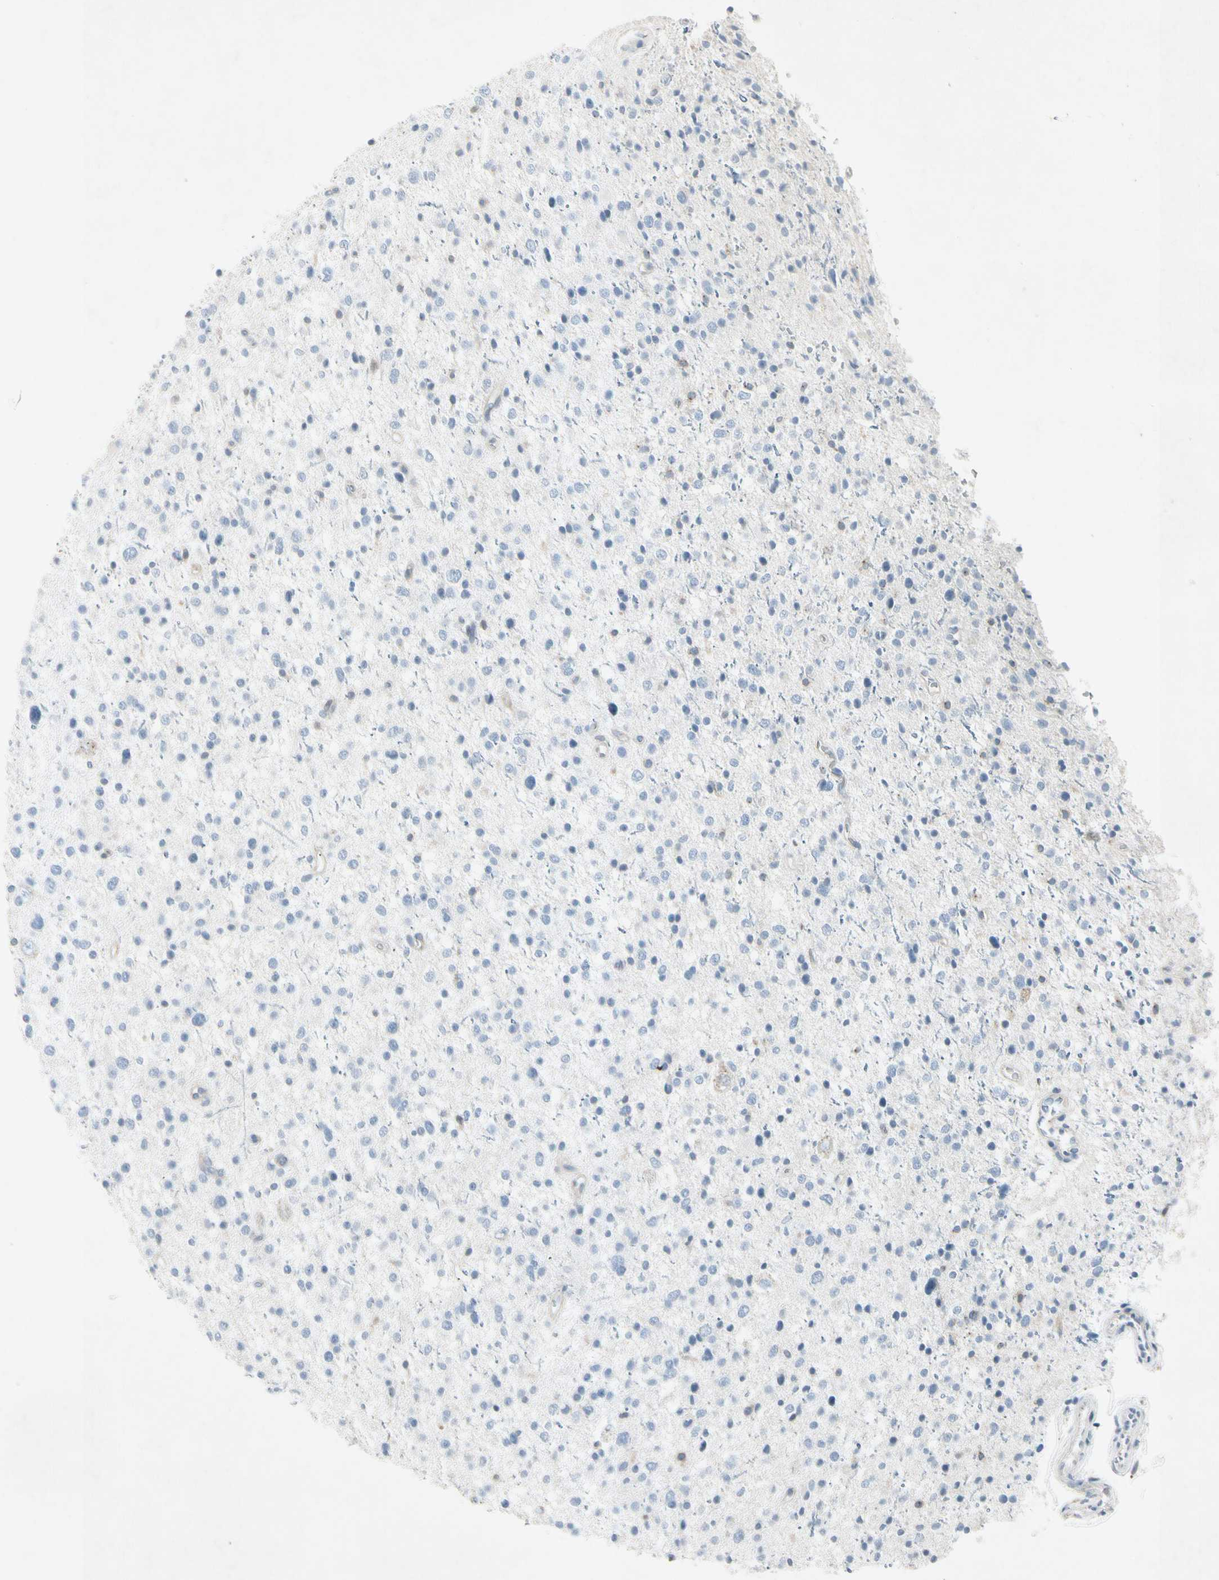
{"staining": {"intensity": "negative", "quantity": "none", "location": "none"}, "tissue": "glioma", "cell_type": "Tumor cells", "image_type": "cancer", "snomed": [{"axis": "morphology", "description": "Glioma, malignant, Low grade"}, {"axis": "topography", "description": "Brain"}], "caption": "This is an immunohistochemistry (IHC) image of human glioma. There is no positivity in tumor cells.", "gene": "TEK", "patient": {"sex": "female", "age": 37}}